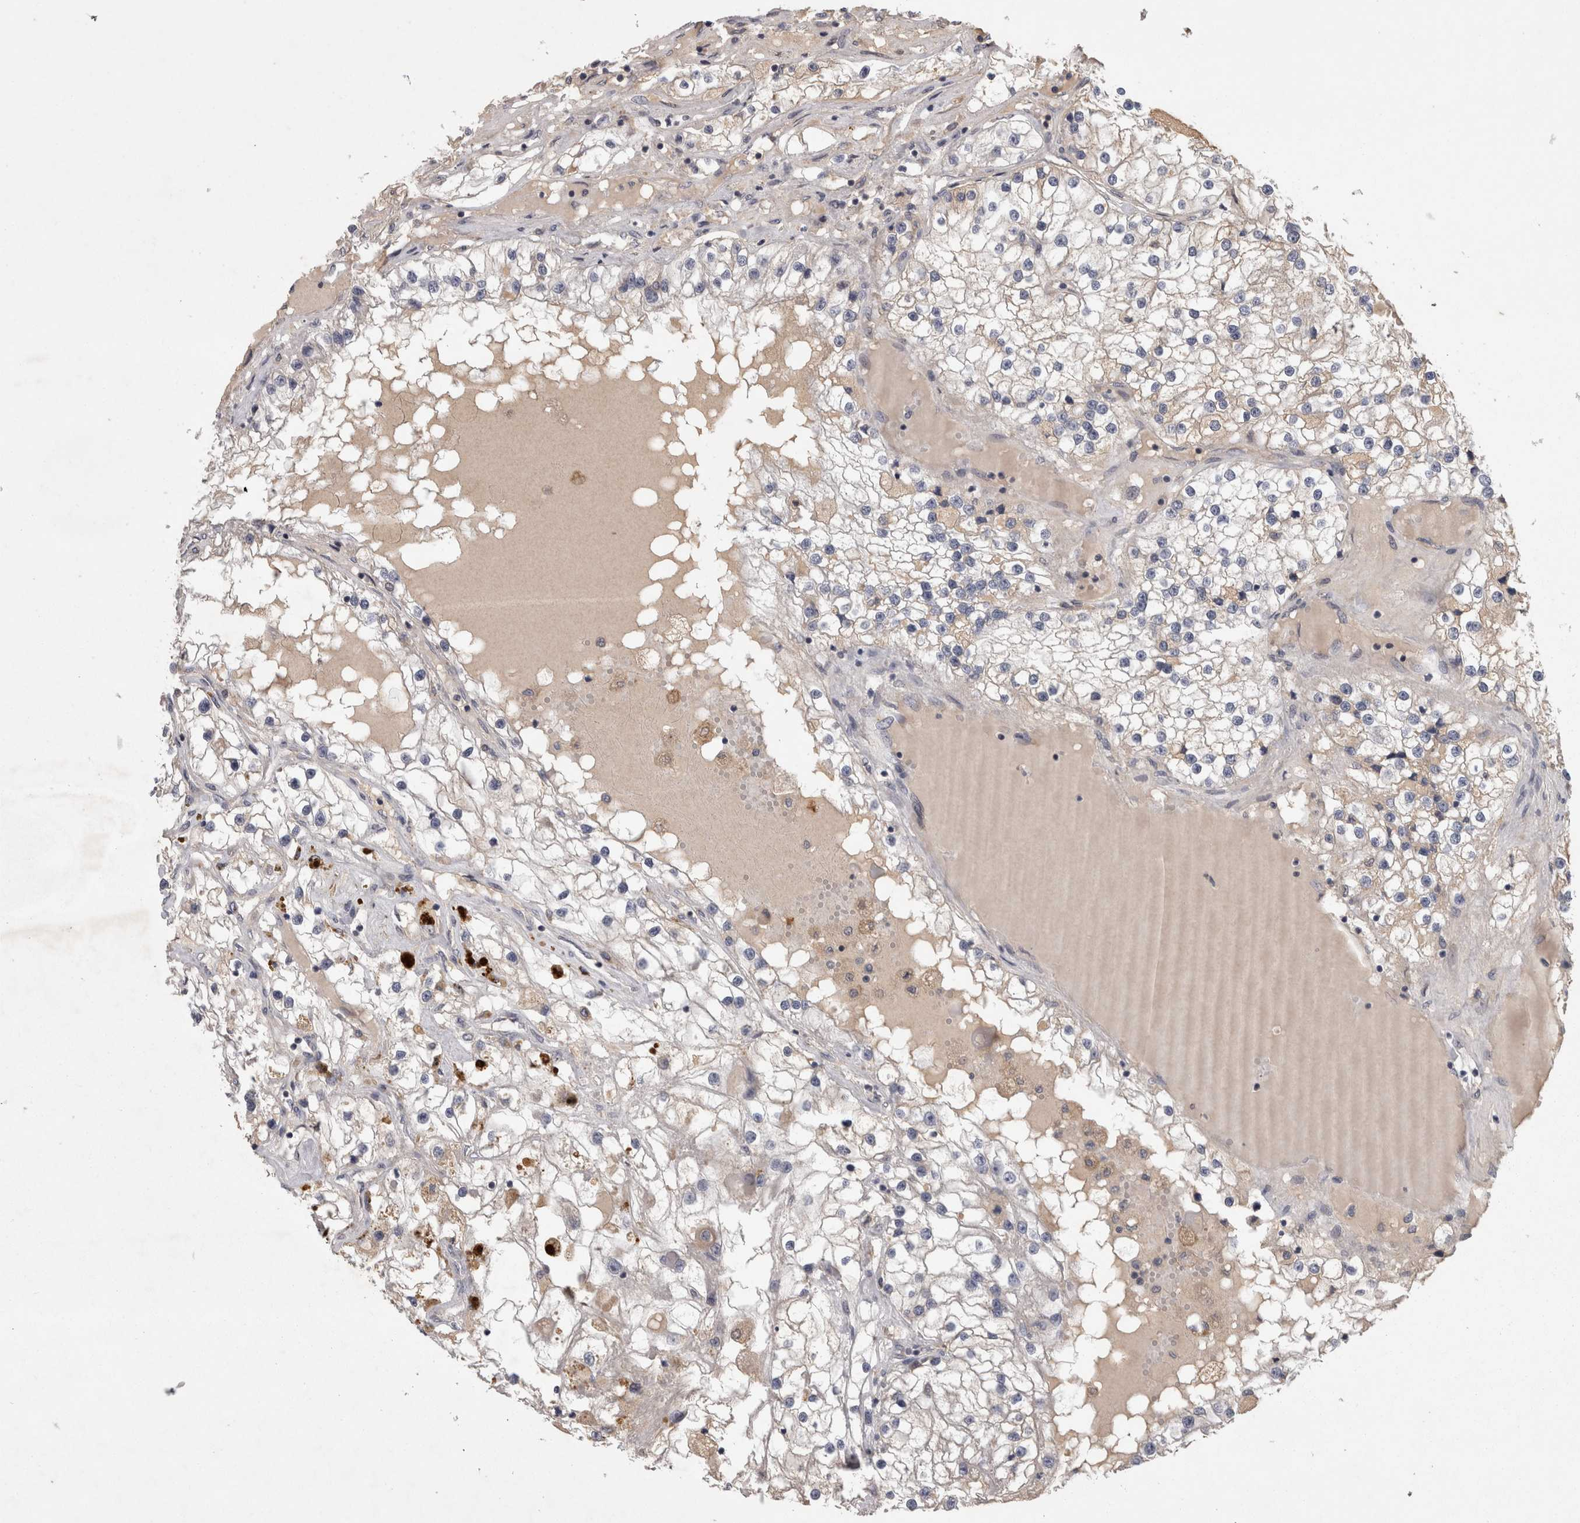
{"staining": {"intensity": "negative", "quantity": "none", "location": "none"}, "tissue": "renal cancer", "cell_type": "Tumor cells", "image_type": "cancer", "snomed": [{"axis": "morphology", "description": "Adenocarcinoma, NOS"}, {"axis": "topography", "description": "Kidney"}], "caption": "Protein analysis of renal adenocarcinoma displays no significant staining in tumor cells.", "gene": "PCM1", "patient": {"sex": "male", "age": 68}}